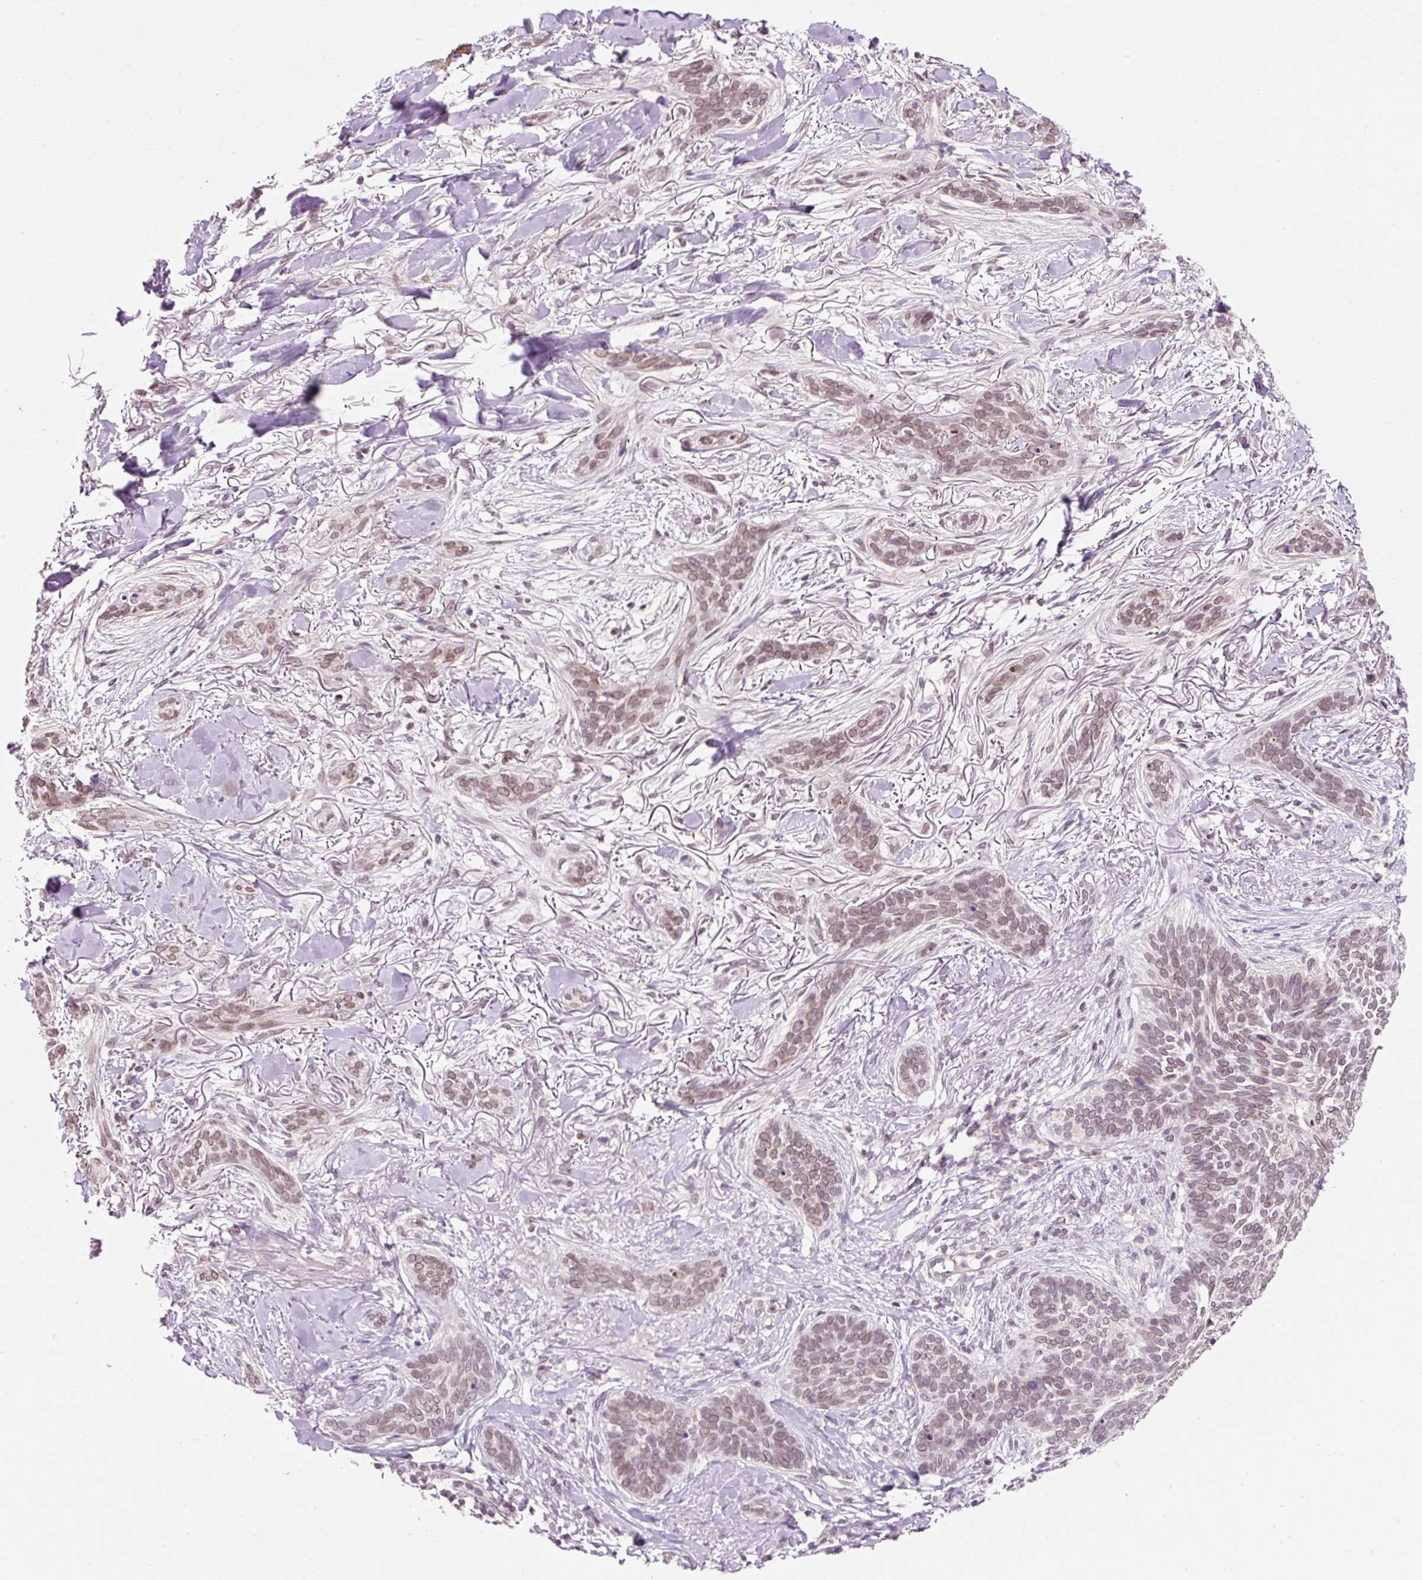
{"staining": {"intensity": "weak", "quantity": ">75%", "location": "cytoplasmic/membranous,nuclear"}, "tissue": "skin cancer", "cell_type": "Tumor cells", "image_type": "cancer", "snomed": [{"axis": "morphology", "description": "Basal cell carcinoma"}, {"axis": "topography", "description": "Skin"}], "caption": "Tumor cells display weak cytoplasmic/membranous and nuclear staining in approximately >75% of cells in skin basal cell carcinoma. The staining was performed using DAB (3,3'-diaminobenzidine) to visualize the protein expression in brown, while the nuclei were stained in blue with hematoxylin (Magnification: 20x).", "gene": "ZNF610", "patient": {"sex": "male", "age": 52}}